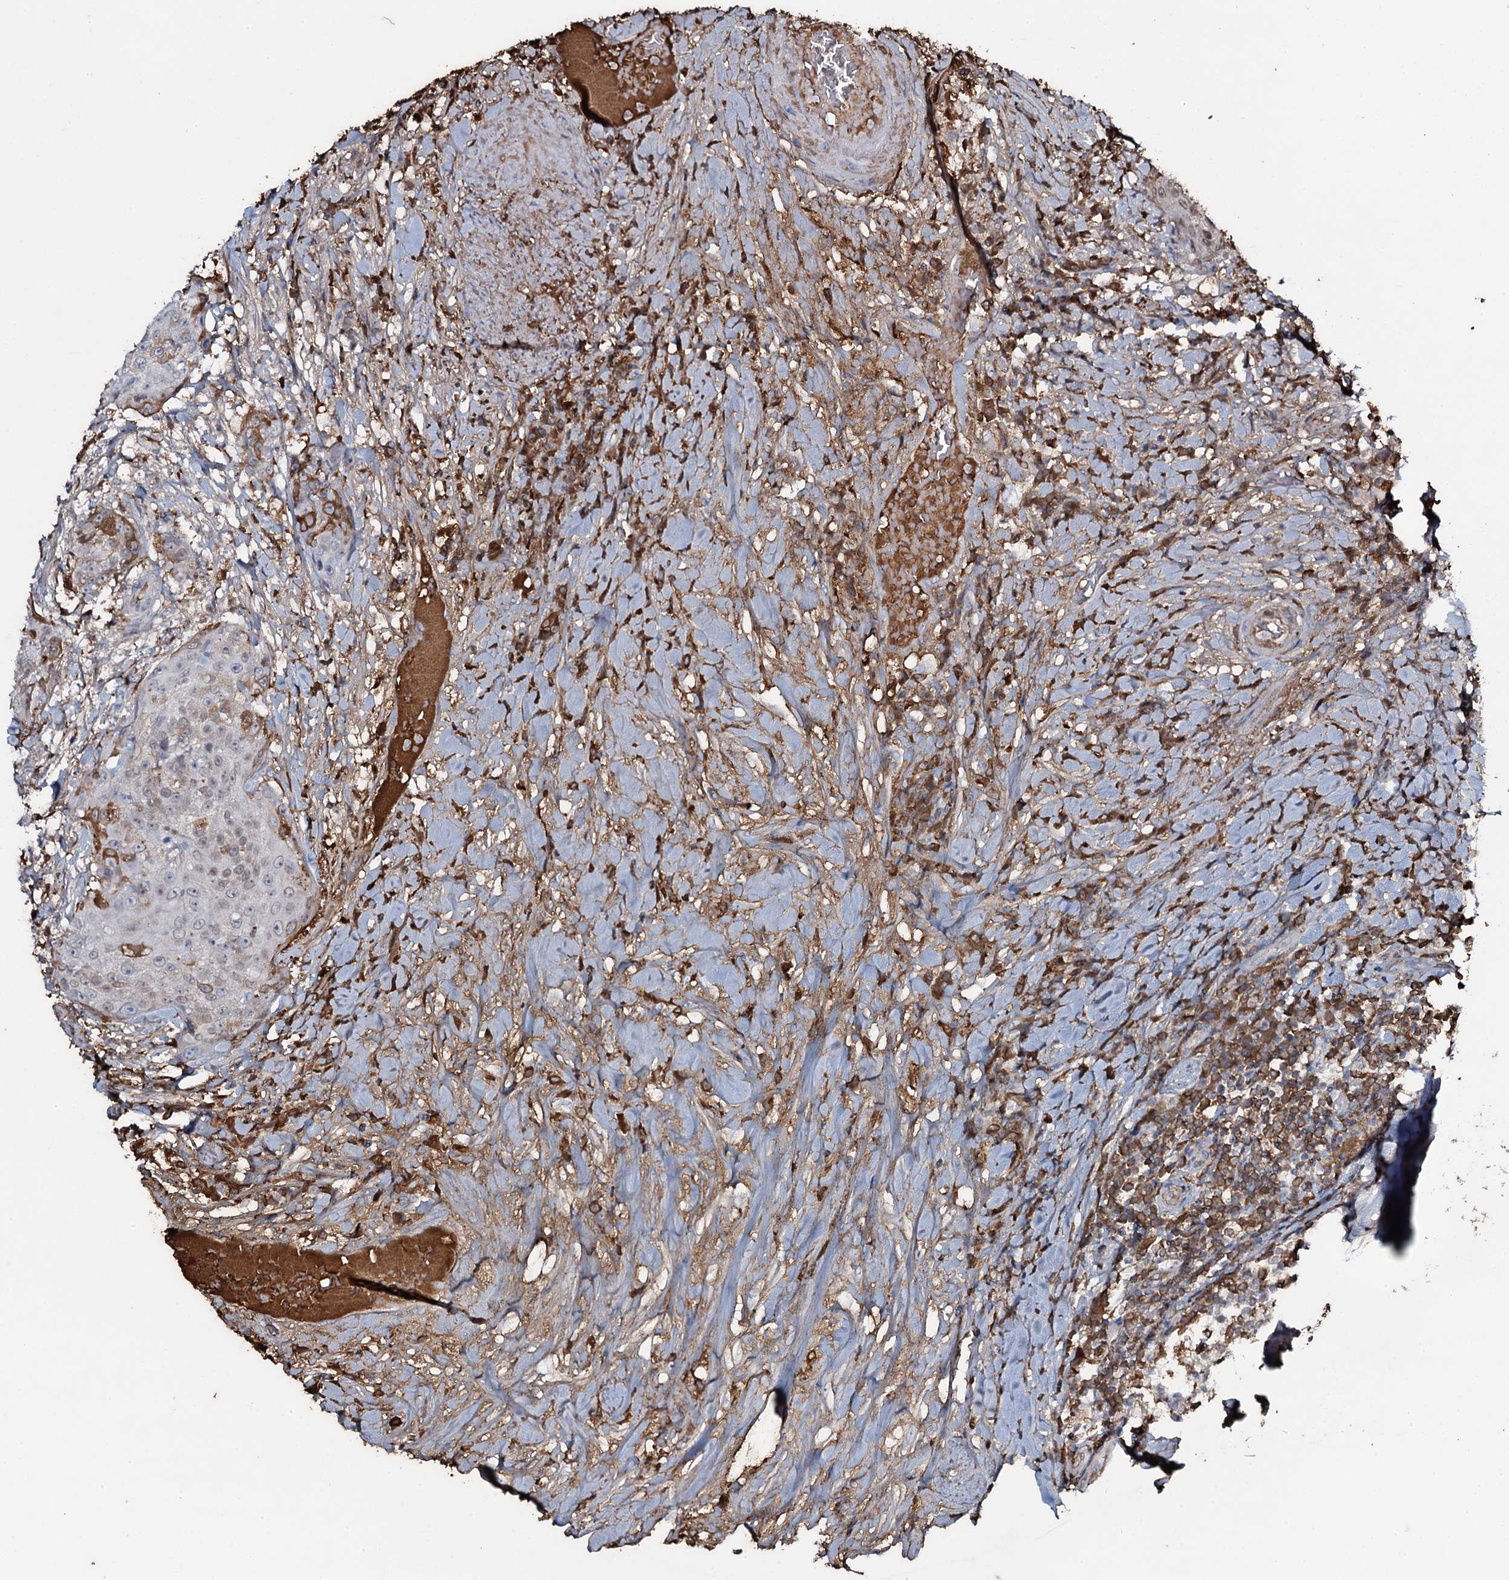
{"staining": {"intensity": "weak", "quantity": "<25%", "location": "nuclear"}, "tissue": "urothelial cancer", "cell_type": "Tumor cells", "image_type": "cancer", "snomed": [{"axis": "morphology", "description": "Urothelial carcinoma, High grade"}, {"axis": "topography", "description": "Urinary bladder"}], "caption": "An image of urothelial cancer stained for a protein shows no brown staining in tumor cells.", "gene": "EDN1", "patient": {"sex": "female", "age": 63}}